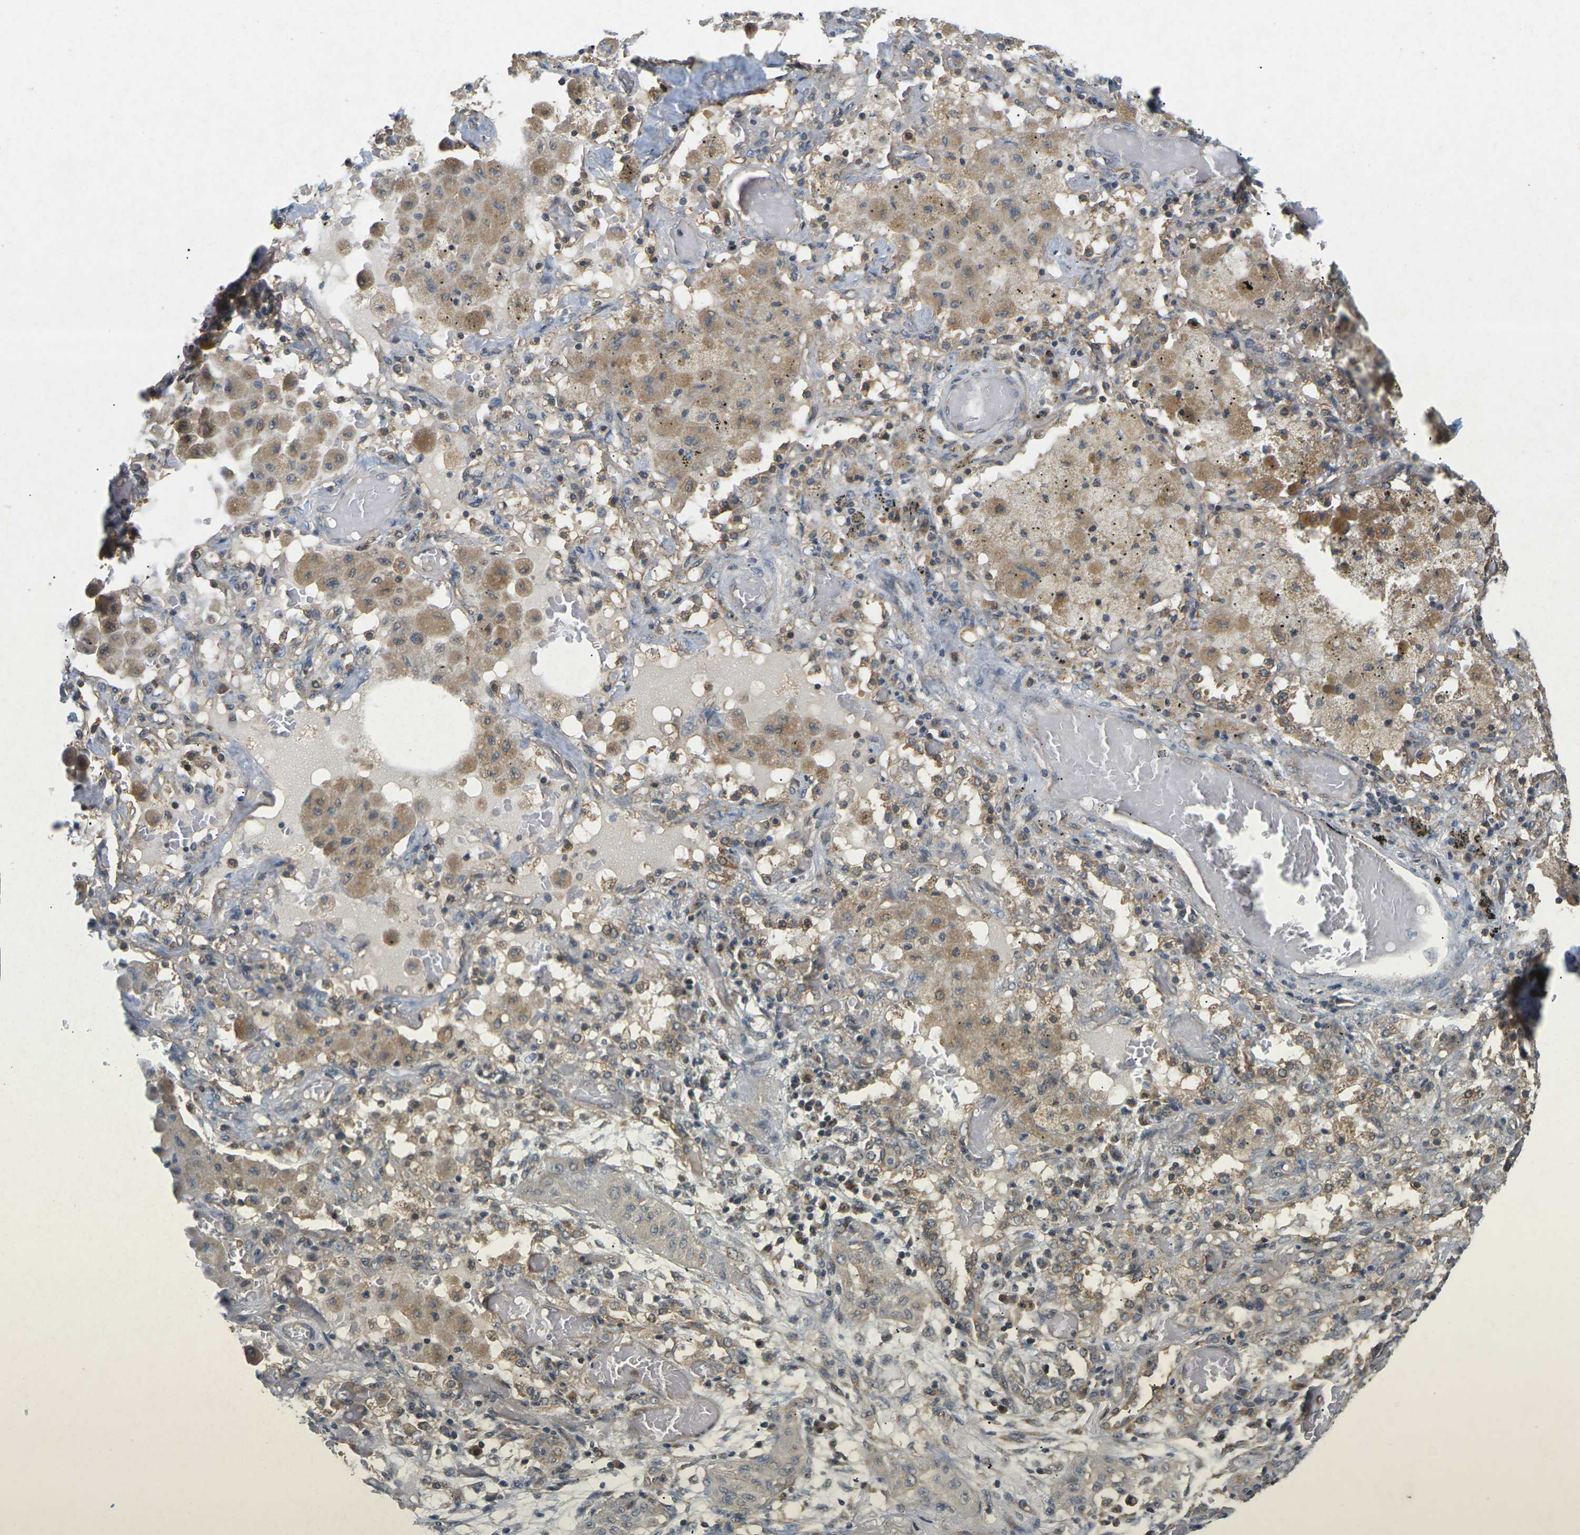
{"staining": {"intensity": "moderate", "quantity": ">75%", "location": "cytoplasmic/membranous"}, "tissue": "lung cancer", "cell_type": "Tumor cells", "image_type": "cancer", "snomed": [{"axis": "morphology", "description": "Squamous cell carcinoma, NOS"}, {"axis": "topography", "description": "Lung"}], "caption": "Immunohistochemistry (IHC) staining of lung cancer (squamous cell carcinoma), which demonstrates medium levels of moderate cytoplasmic/membranous positivity in about >75% of tumor cells indicating moderate cytoplasmic/membranous protein staining. The staining was performed using DAB (3,3'-diaminobenzidine) (brown) for protein detection and nuclei were counterstained in hematoxylin (blue).", "gene": "KSR1", "patient": {"sex": "female", "age": 47}}